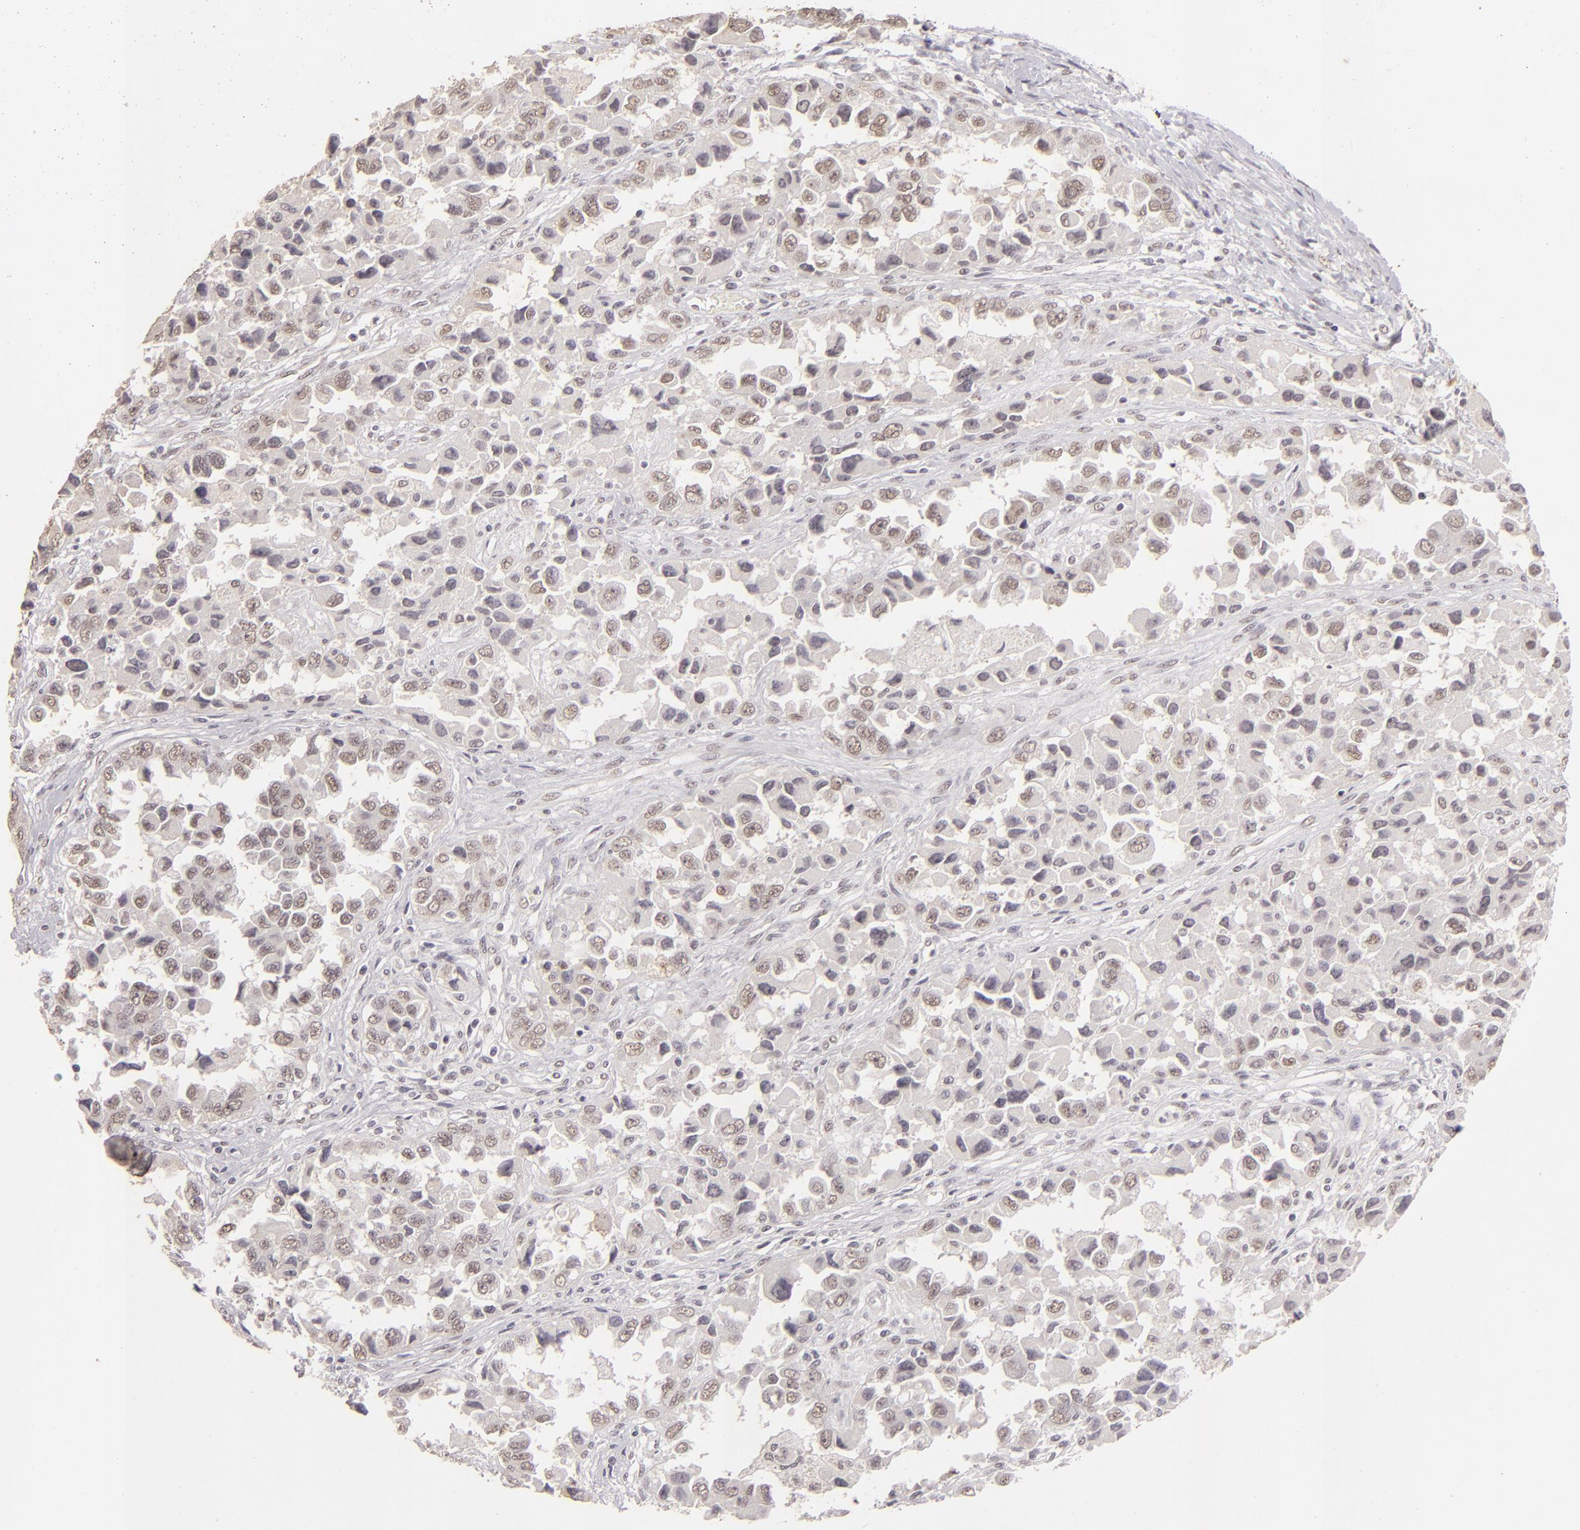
{"staining": {"intensity": "weak", "quantity": "<25%", "location": "nuclear"}, "tissue": "ovarian cancer", "cell_type": "Tumor cells", "image_type": "cancer", "snomed": [{"axis": "morphology", "description": "Cystadenocarcinoma, serous, NOS"}, {"axis": "topography", "description": "Ovary"}], "caption": "Human ovarian cancer (serous cystadenocarcinoma) stained for a protein using immunohistochemistry (IHC) exhibits no positivity in tumor cells.", "gene": "CBX3", "patient": {"sex": "female", "age": 84}}